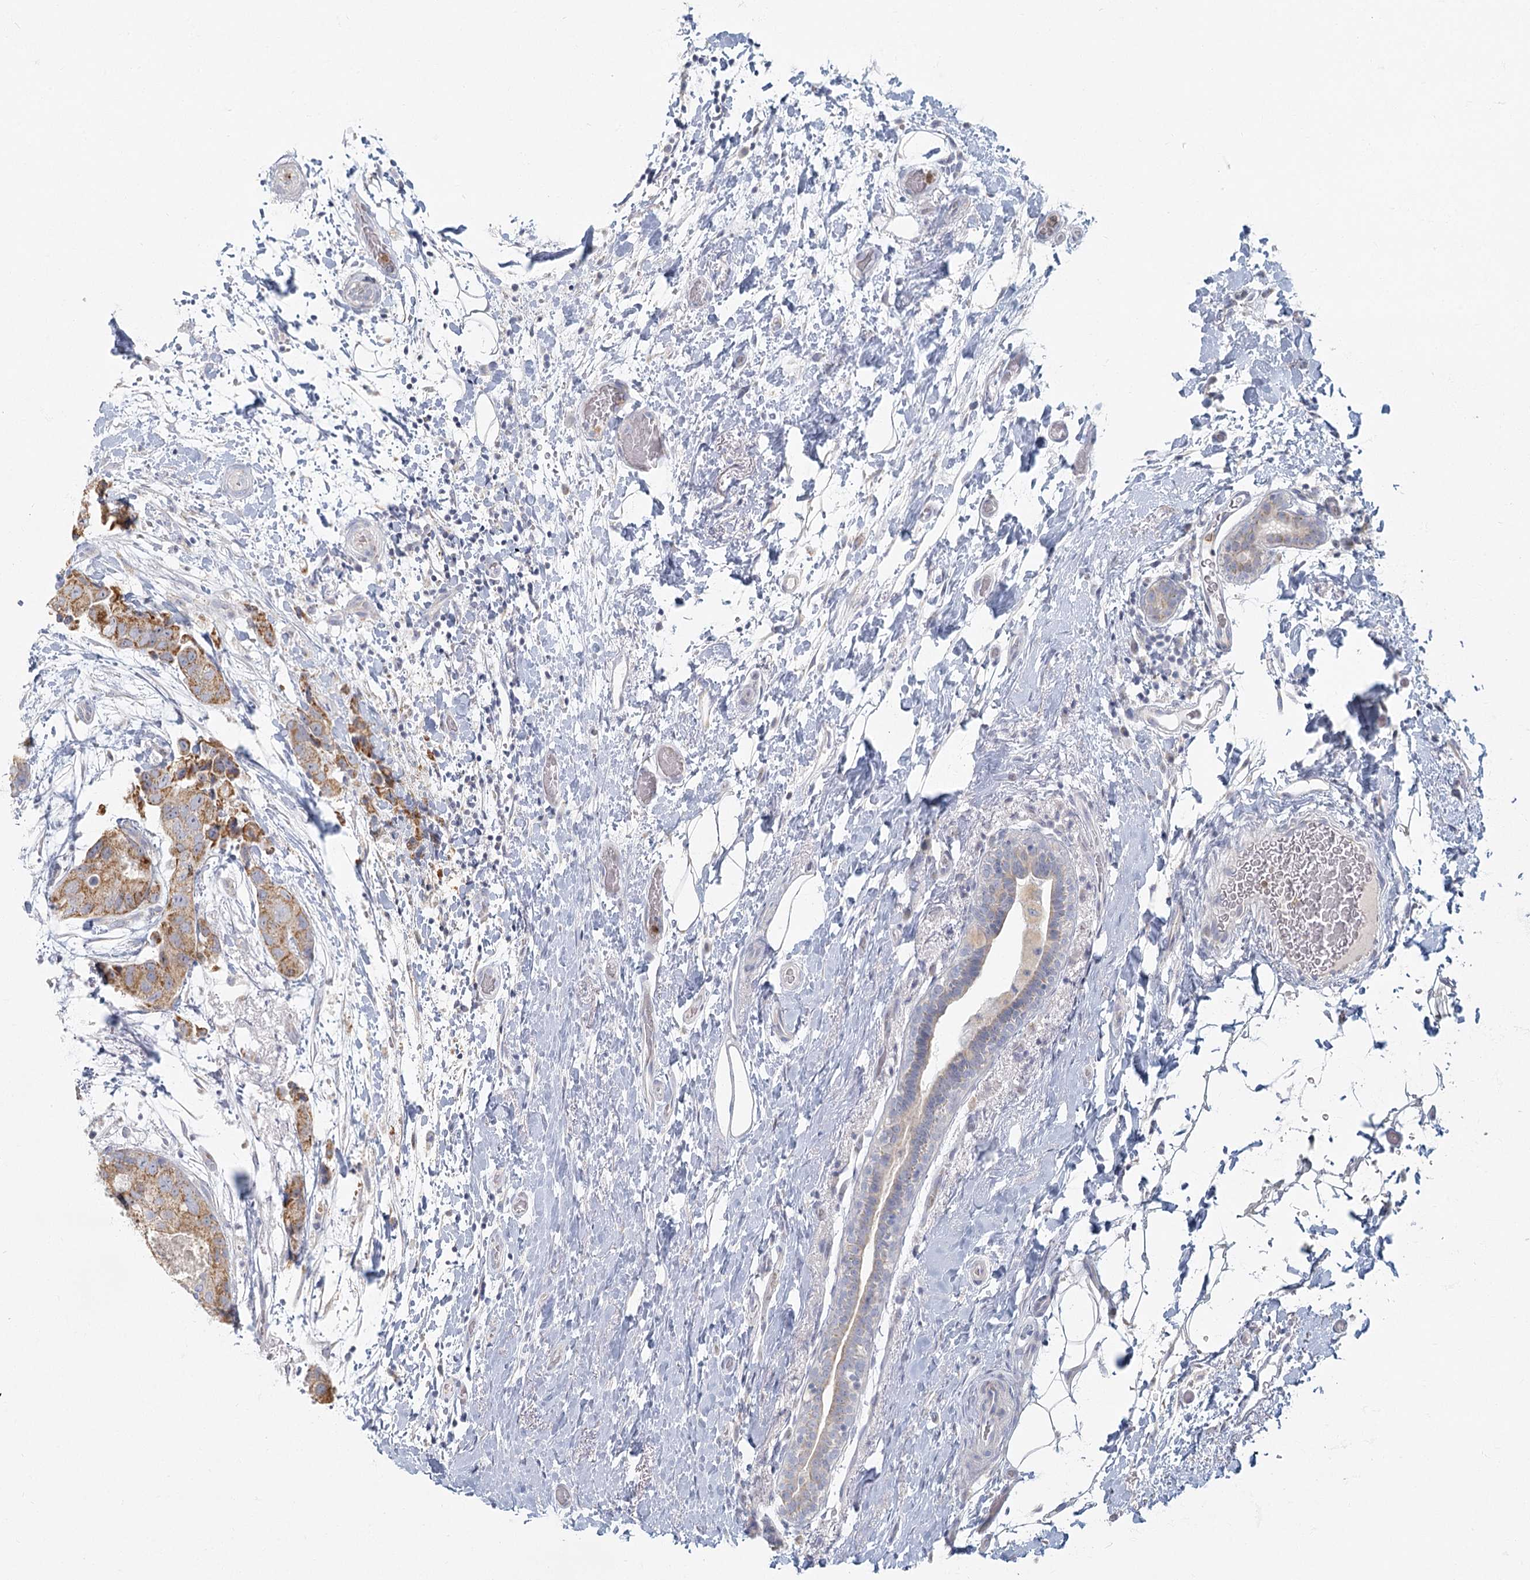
{"staining": {"intensity": "moderate", "quantity": ">75%", "location": "cytoplasmic/membranous"}, "tissue": "breast cancer", "cell_type": "Tumor cells", "image_type": "cancer", "snomed": [{"axis": "morphology", "description": "Duct carcinoma"}, {"axis": "topography", "description": "Breast"}], "caption": "Tumor cells demonstrate moderate cytoplasmic/membranous staining in approximately >75% of cells in breast cancer (intraductal carcinoma).", "gene": "FAM110C", "patient": {"sex": "female", "age": 62}}